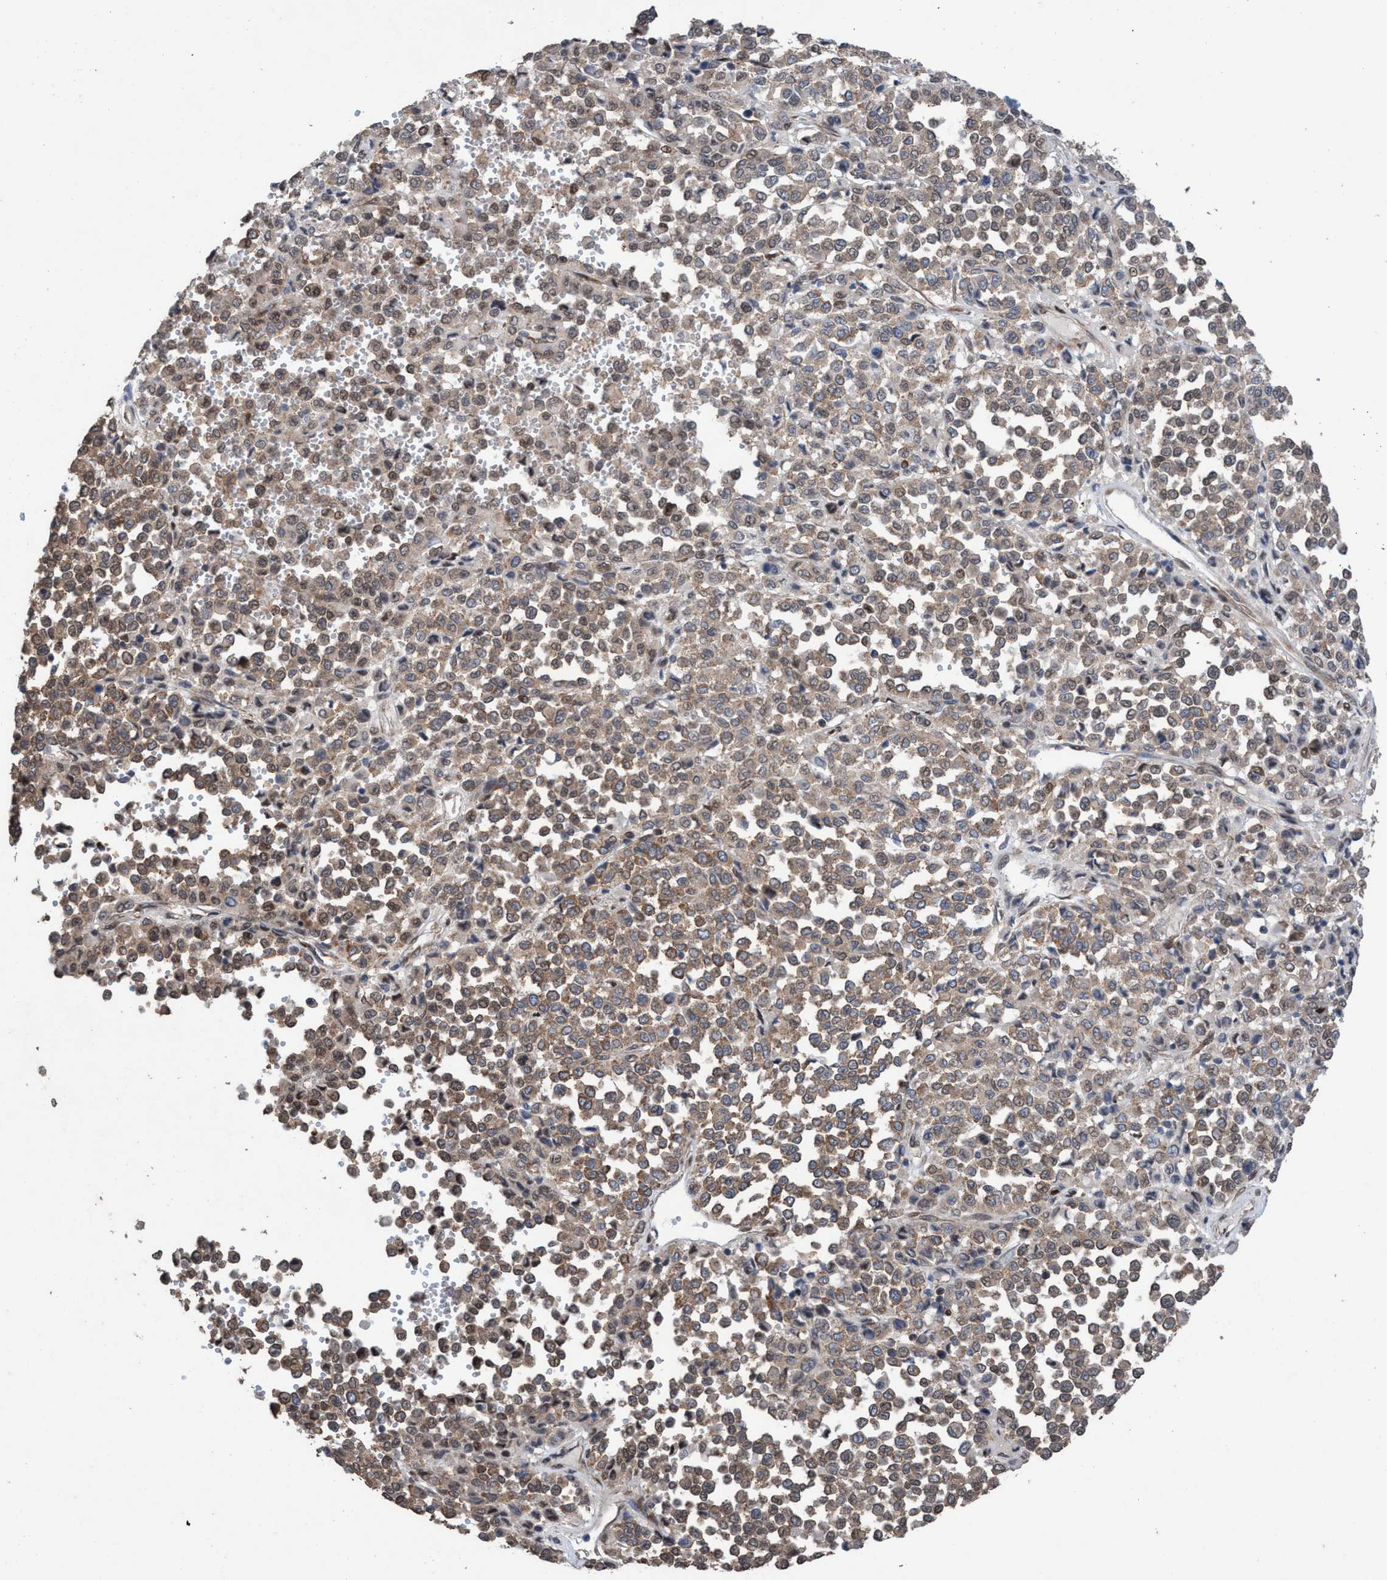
{"staining": {"intensity": "weak", "quantity": ">75%", "location": "cytoplasmic/membranous"}, "tissue": "melanoma", "cell_type": "Tumor cells", "image_type": "cancer", "snomed": [{"axis": "morphology", "description": "Malignant melanoma, Metastatic site"}, {"axis": "topography", "description": "Pancreas"}], "caption": "About >75% of tumor cells in human melanoma exhibit weak cytoplasmic/membranous protein expression as visualized by brown immunohistochemical staining.", "gene": "METAP2", "patient": {"sex": "female", "age": 30}}